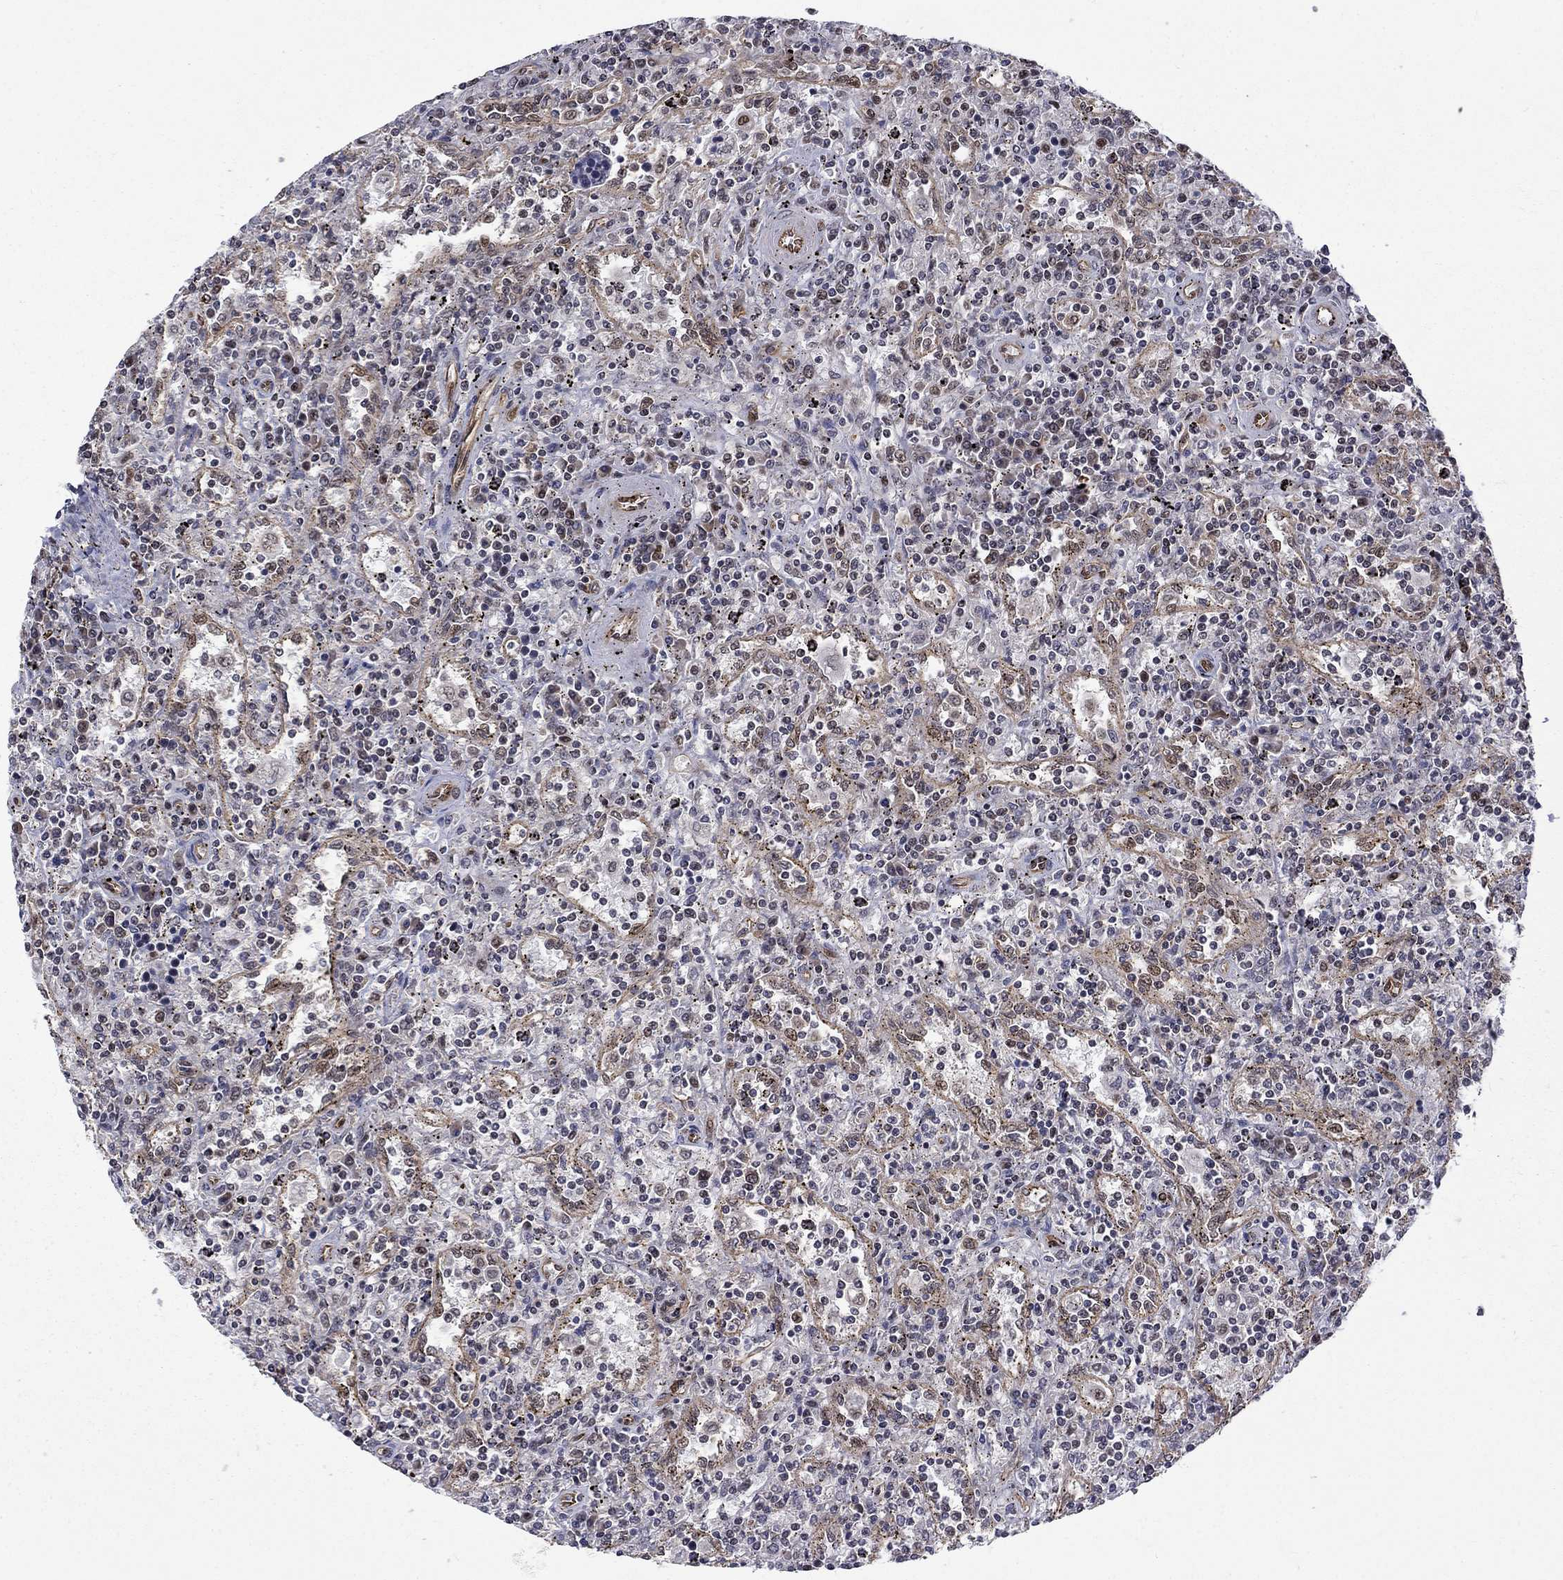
{"staining": {"intensity": "negative", "quantity": "none", "location": "none"}, "tissue": "lymphoma", "cell_type": "Tumor cells", "image_type": "cancer", "snomed": [{"axis": "morphology", "description": "Malignant lymphoma, non-Hodgkin's type, Low grade"}, {"axis": "topography", "description": "Spleen"}], "caption": "A photomicrograph of human lymphoma is negative for staining in tumor cells.", "gene": "KPNA3", "patient": {"sex": "male", "age": 62}}